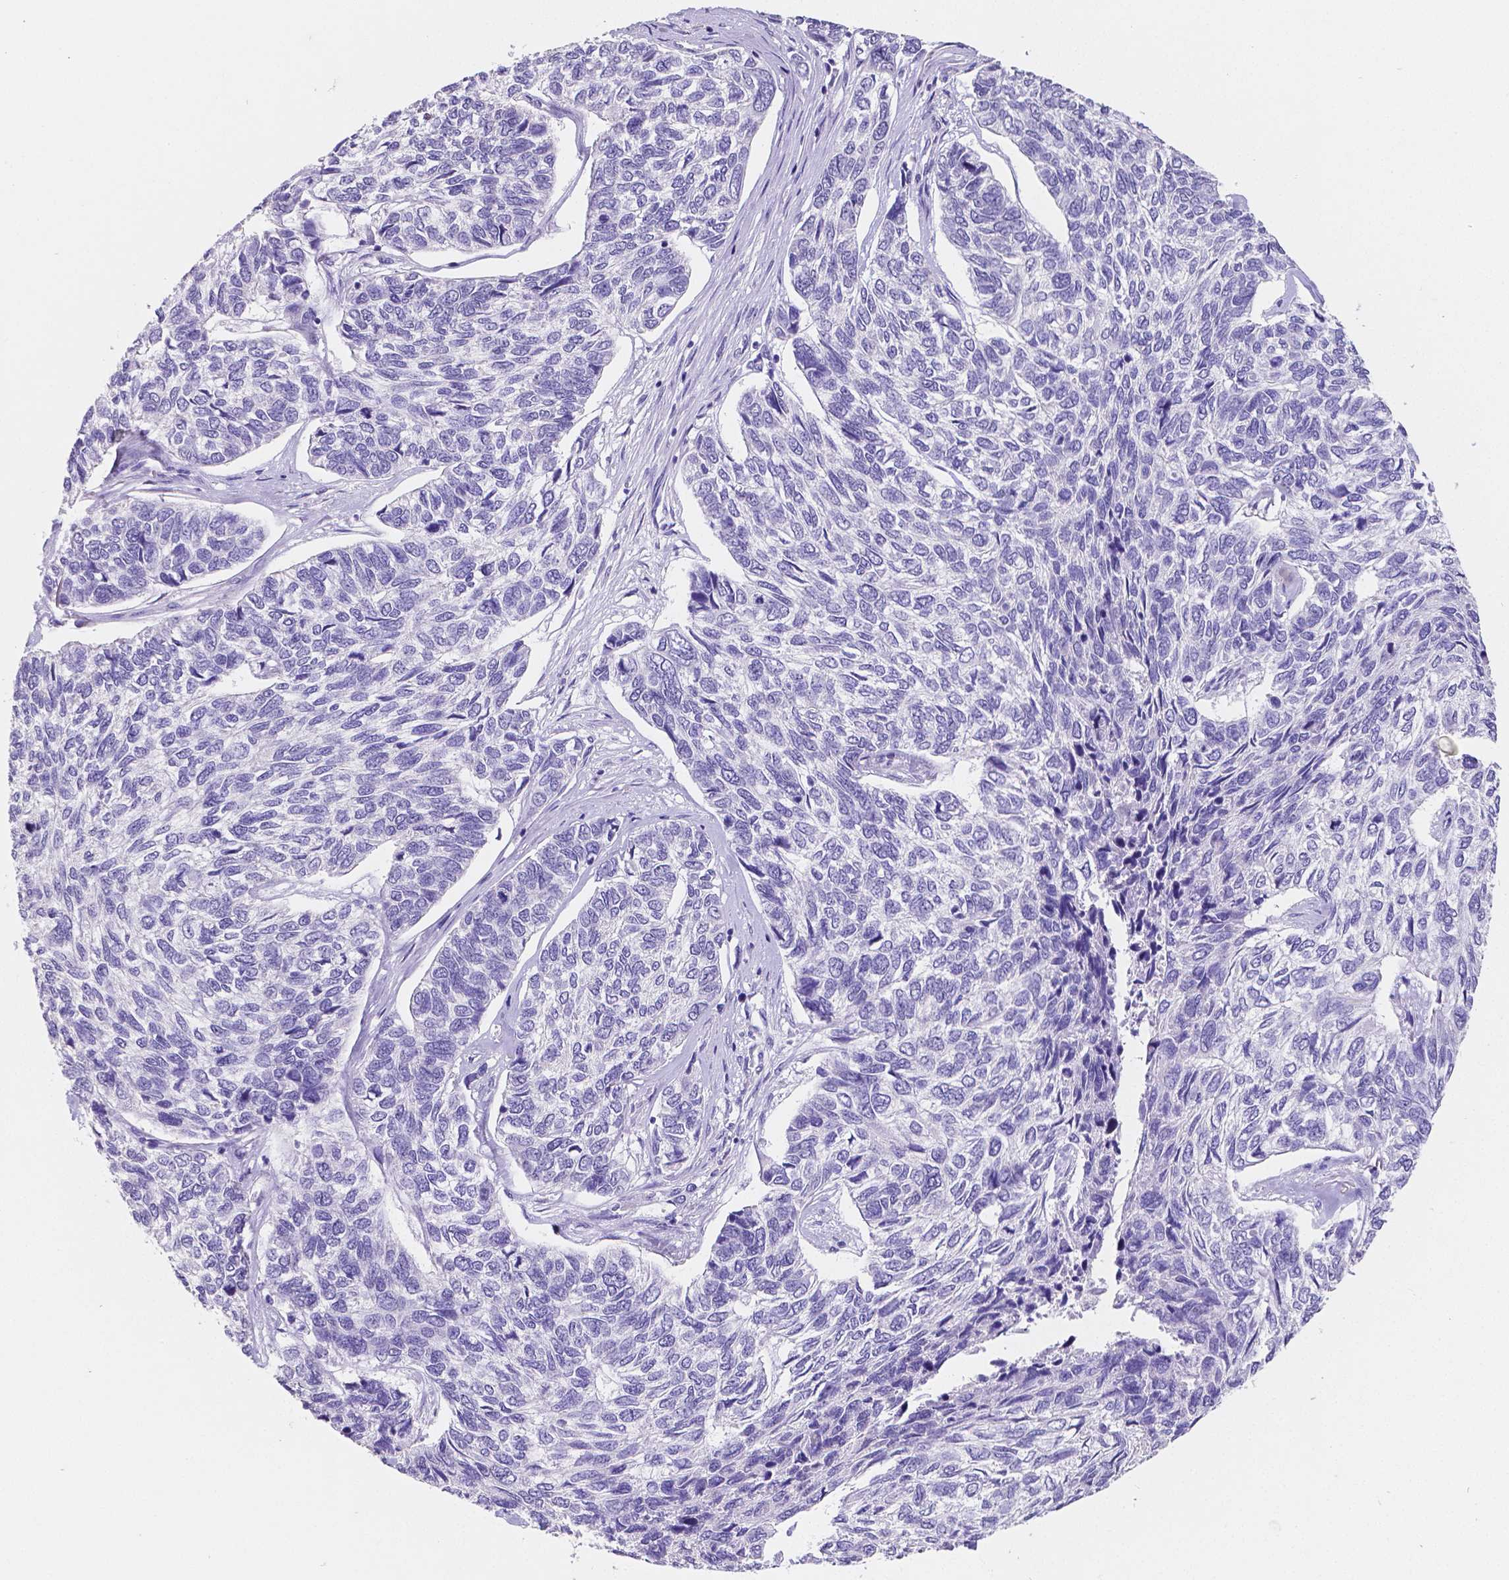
{"staining": {"intensity": "negative", "quantity": "none", "location": "none"}, "tissue": "skin cancer", "cell_type": "Tumor cells", "image_type": "cancer", "snomed": [{"axis": "morphology", "description": "Basal cell carcinoma"}, {"axis": "topography", "description": "Skin"}], "caption": "The immunohistochemistry (IHC) image has no significant positivity in tumor cells of basal cell carcinoma (skin) tissue.", "gene": "SATB2", "patient": {"sex": "female", "age": 65}}